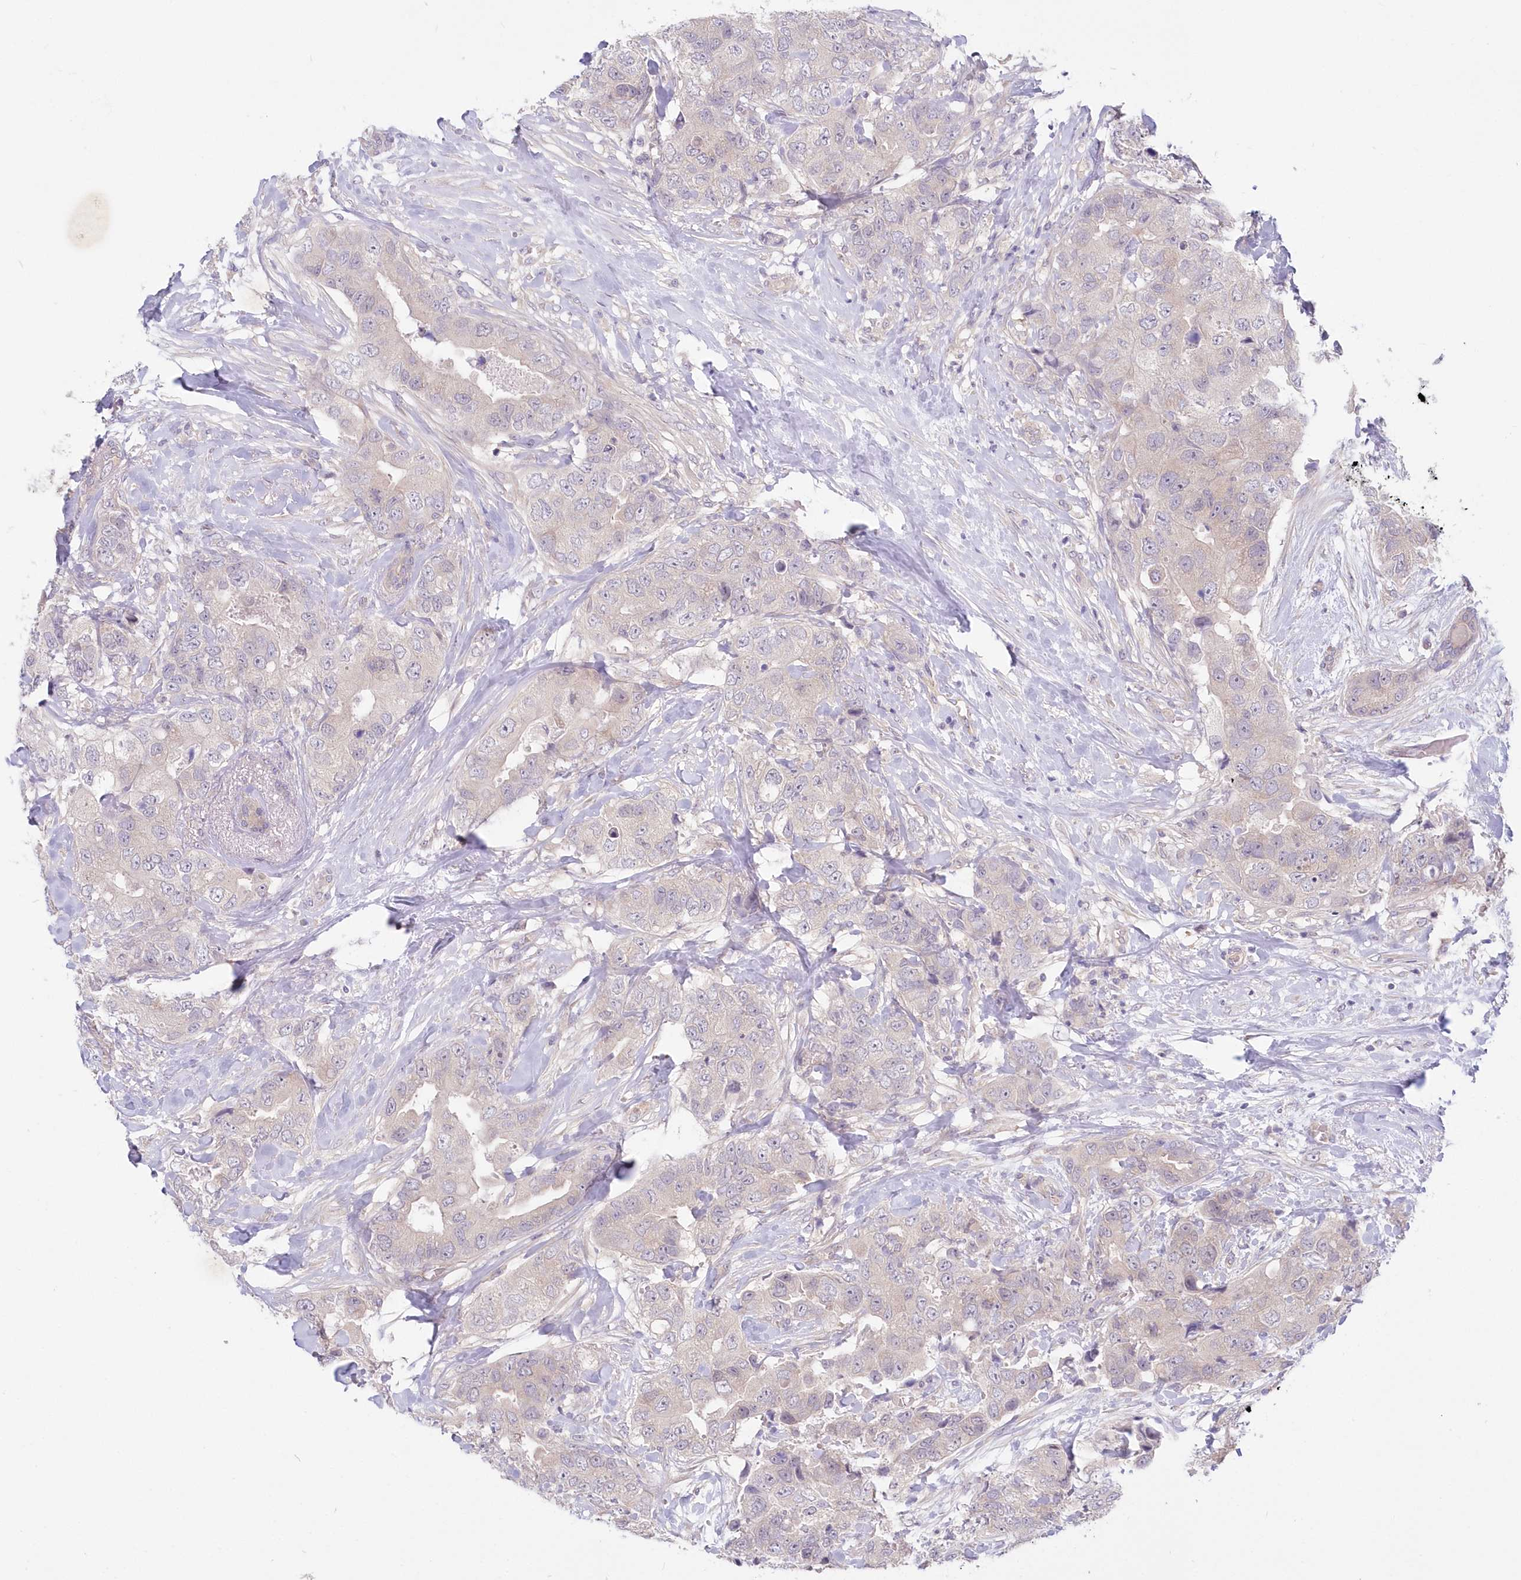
{"staining": {"intensity": "negative", "quantity": "none", "location": "none"}, "tissue": "breast cancer", "cell_type": "Tumor cells", "image_type": "cancer", "snomed": [{"axis": "morphology", "description": "Duct carcinoma"}, {"axis": "topography", "description": "Breast"}], "caption": "High magnification brightfield microscopy of infiltrating ductal carcinoma (breast) stained with DAB (brown) and counterstained with hematoxylin (blue): tumor cells show no significant positivity.", "gene": "KATNA1", "patient": {"sex": "female", "age": 62}}